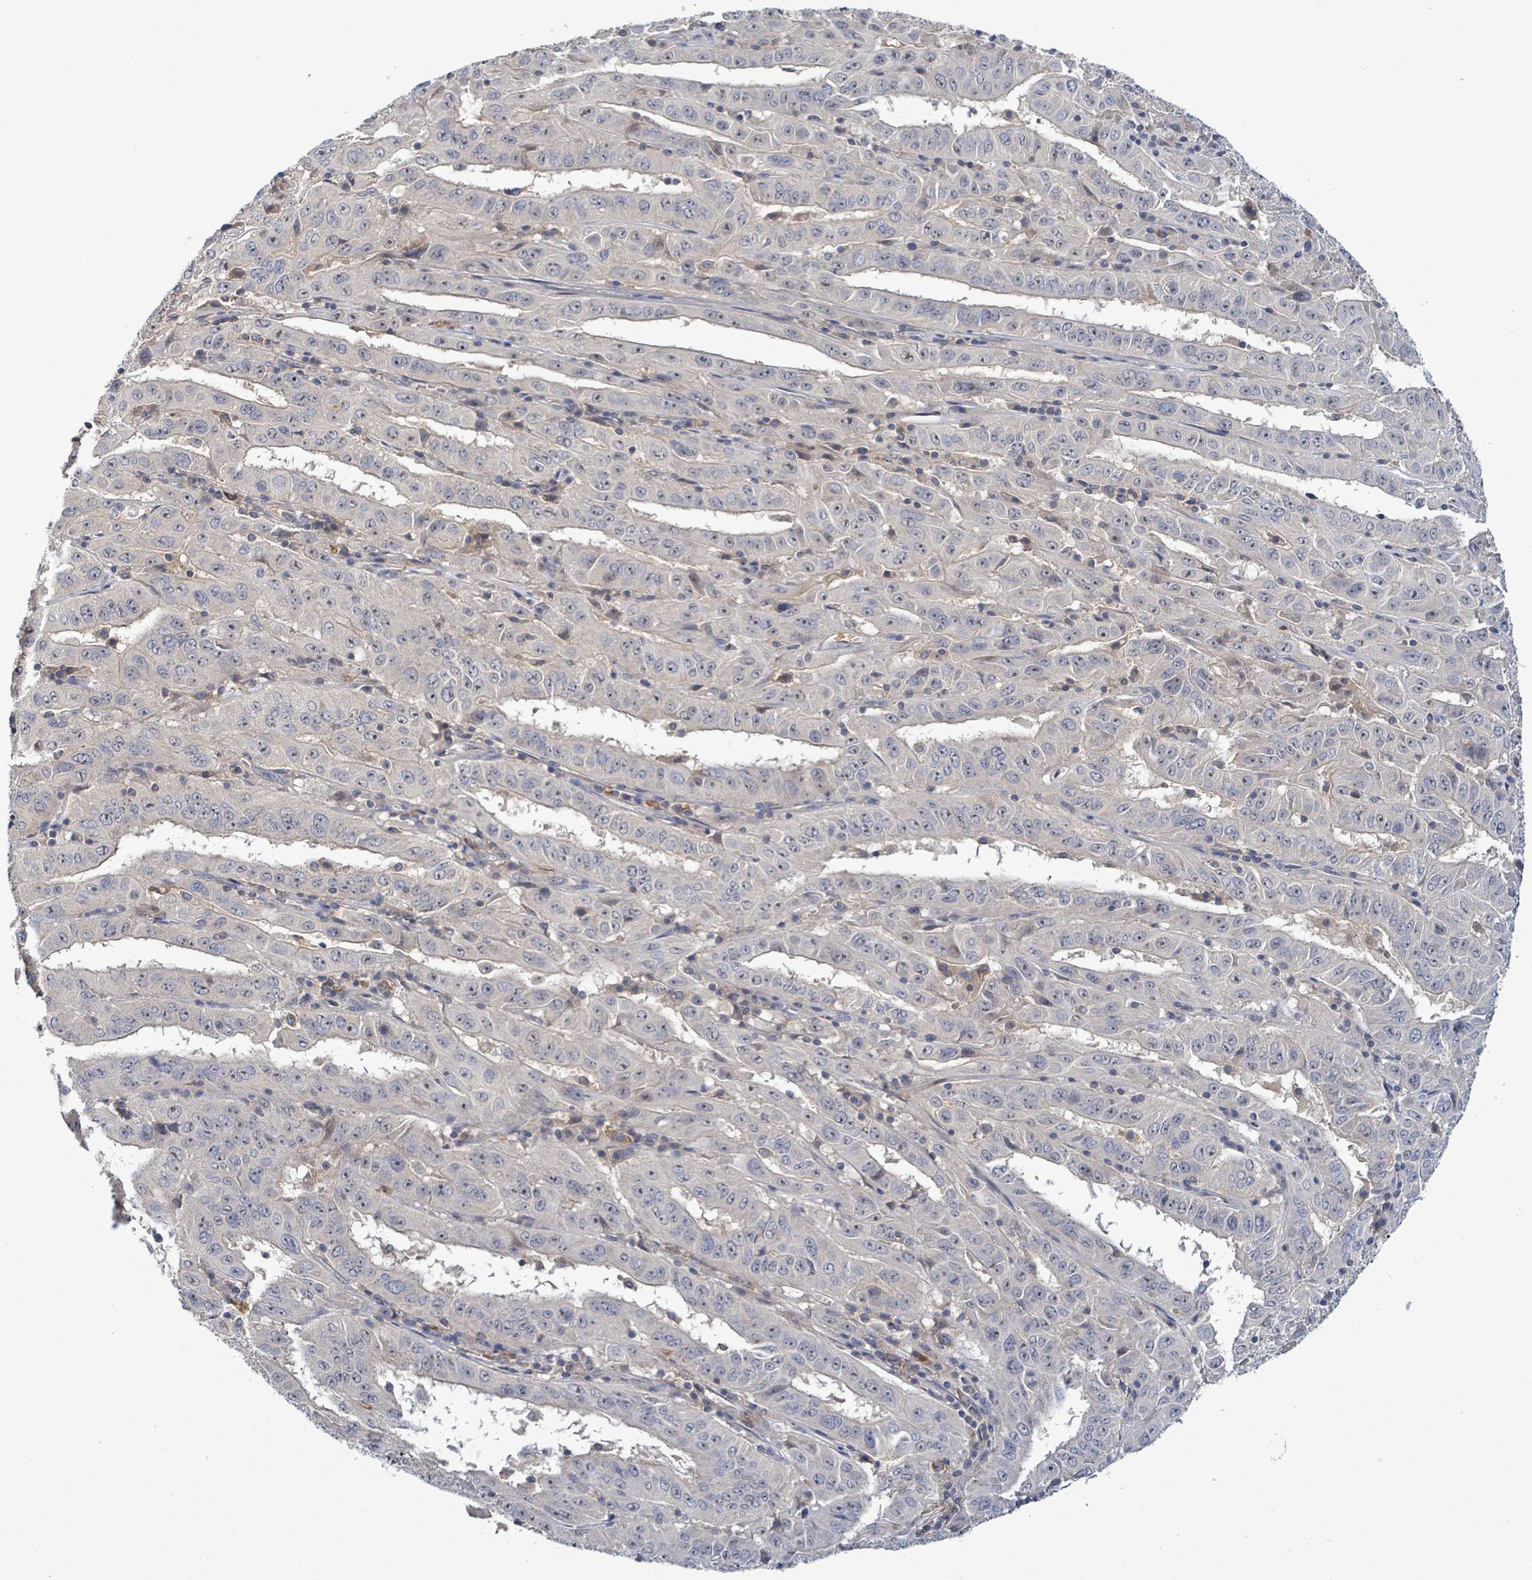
{"staining": {"intensity": "negative", "quantity": "none", "location": "none"}, "tissue": "pancreatic cancer", "cell_type": "Tumor cells", "image_type": "cancer", "snomed": [{"axis": "morphology", "description": "Adenocarcinoma, NOS"}, {"axis": "topography", "description": "Pancreas"}], "caption": "Immunohistochemistry (IHC) photomicrograph of neoplastic tissue: human pancreatic cancer stained with DAB (3,3'-diaminobenzidine) exhibits no significant protein expression in tumor cells. (DAB (3,3'-diaminobenzidine) IHC with hematoxylin counter stain).", "gene": "SERPINE3", "patient": {"sex": "male", "age": 63}}